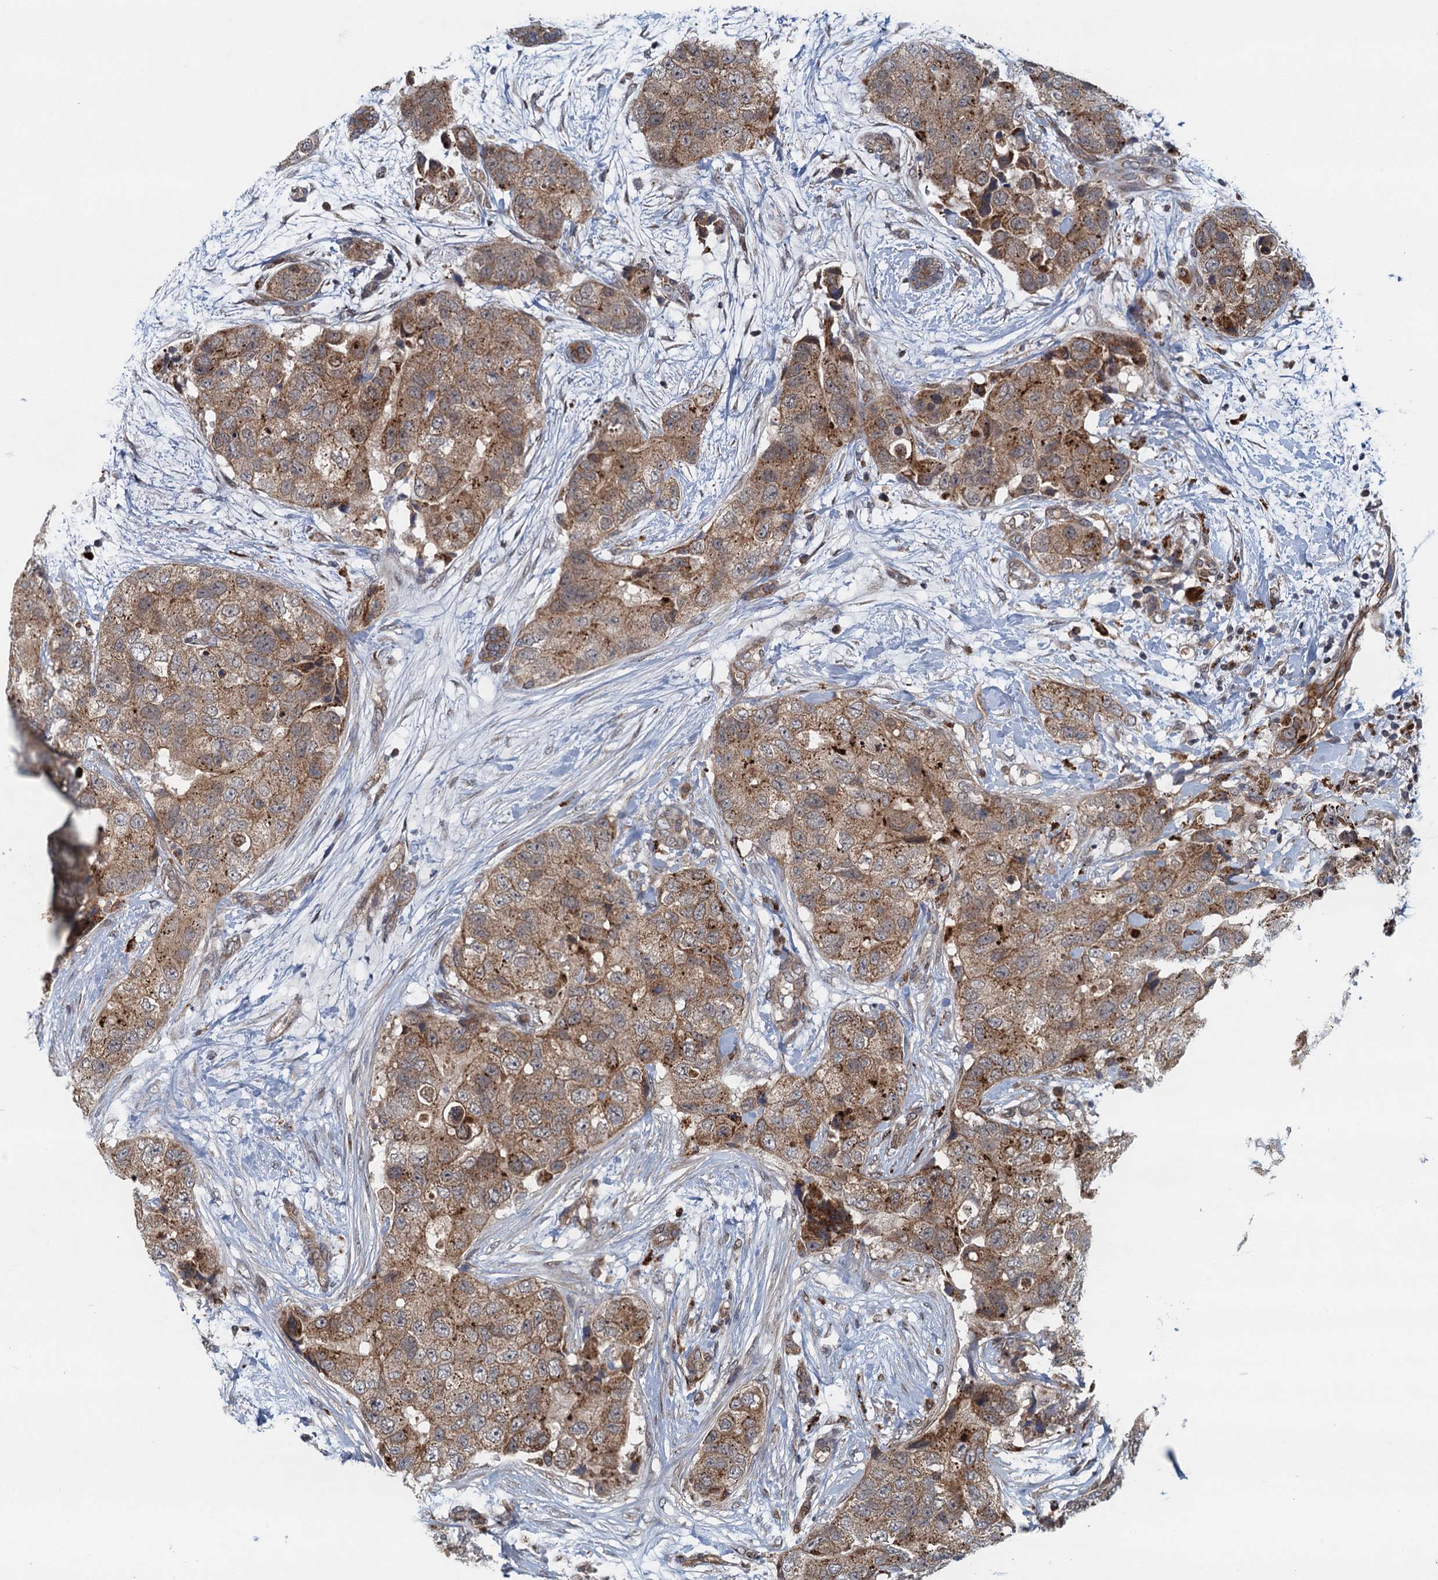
{"staining": {"intensity": "moderate", "quantity": ">75%", "location": "cytoplasmic/membranous"}, "tissue": "breast cancer", "cell_type": "Tumor cells", "image_type": "cancer", "snomed": [{"axis": "morphology", "description": "Duct carcinoma"}, {"axis": "topography", "description": "Breast"}], "caption": "Protein analysis of breast cancer (infiltrating ductal carcinoma) tissue exhibits moderate cytoplasmic/membranous positivity in approximately >75% of tumor cells.", "gene": "NLRP10", "patient": {"sex": "female", "age": 62}}